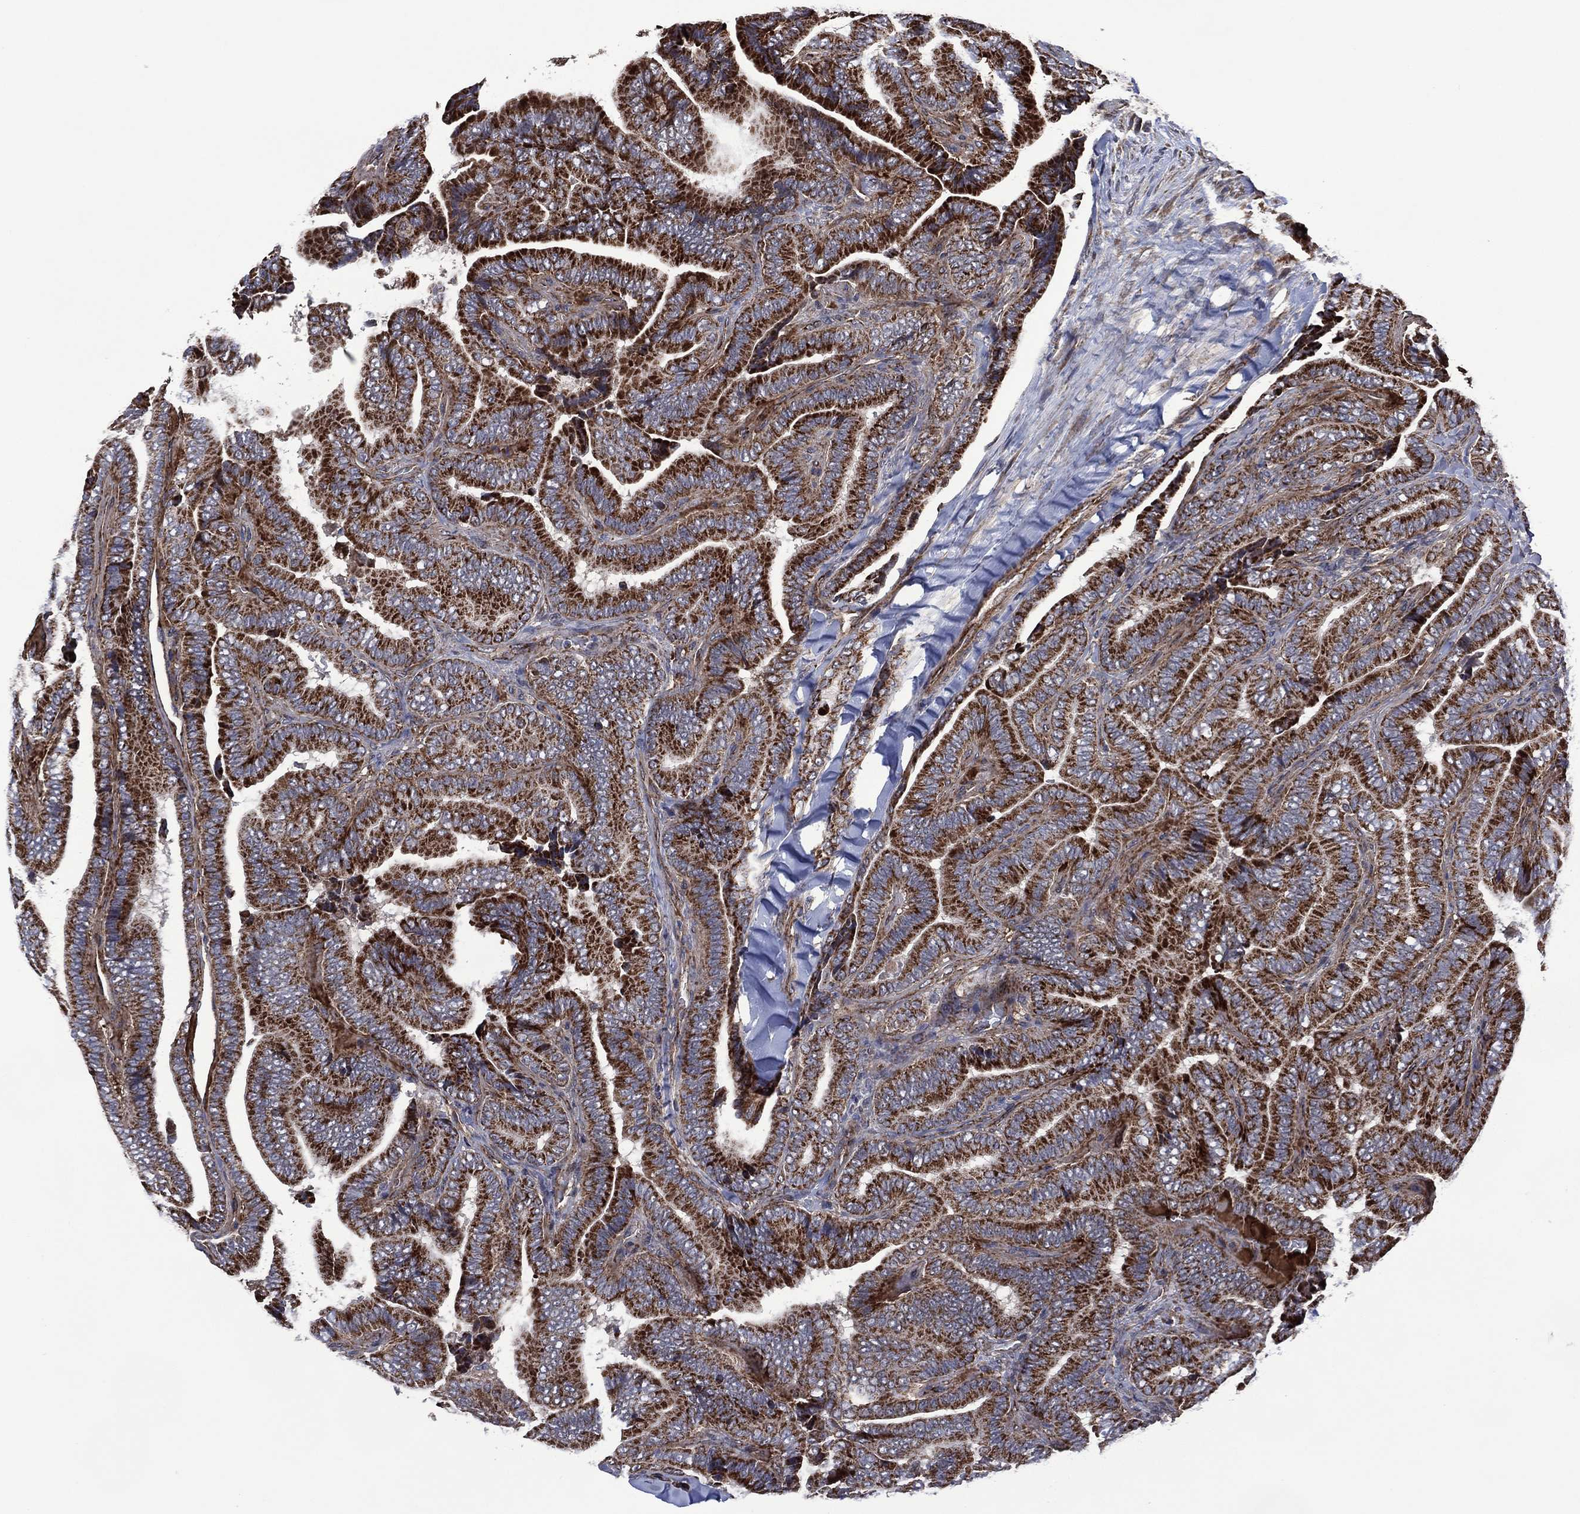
{"staining": {"intensity": "strong", "quantity": ">75%", "location": "cytoplasmic/membranous"}, "tissue": "thyroid cancer", "cell_type": "Tumor cells", "image_type": "cancer", "snomed": [{"axis": "morphology", "description": "Papillary adenocarcinoma, NOS"}, {"axis": "topography", "description": "Thyroid gland"}], "caption": "There is high levels of strong cytoplasmic/membranous positivity in tumor cells of thyroid cancer, as demonstrated by immunohistochemical staining (brown color).", "gene": "HTD2", "patient": {"sex": "male", "age": 61}}